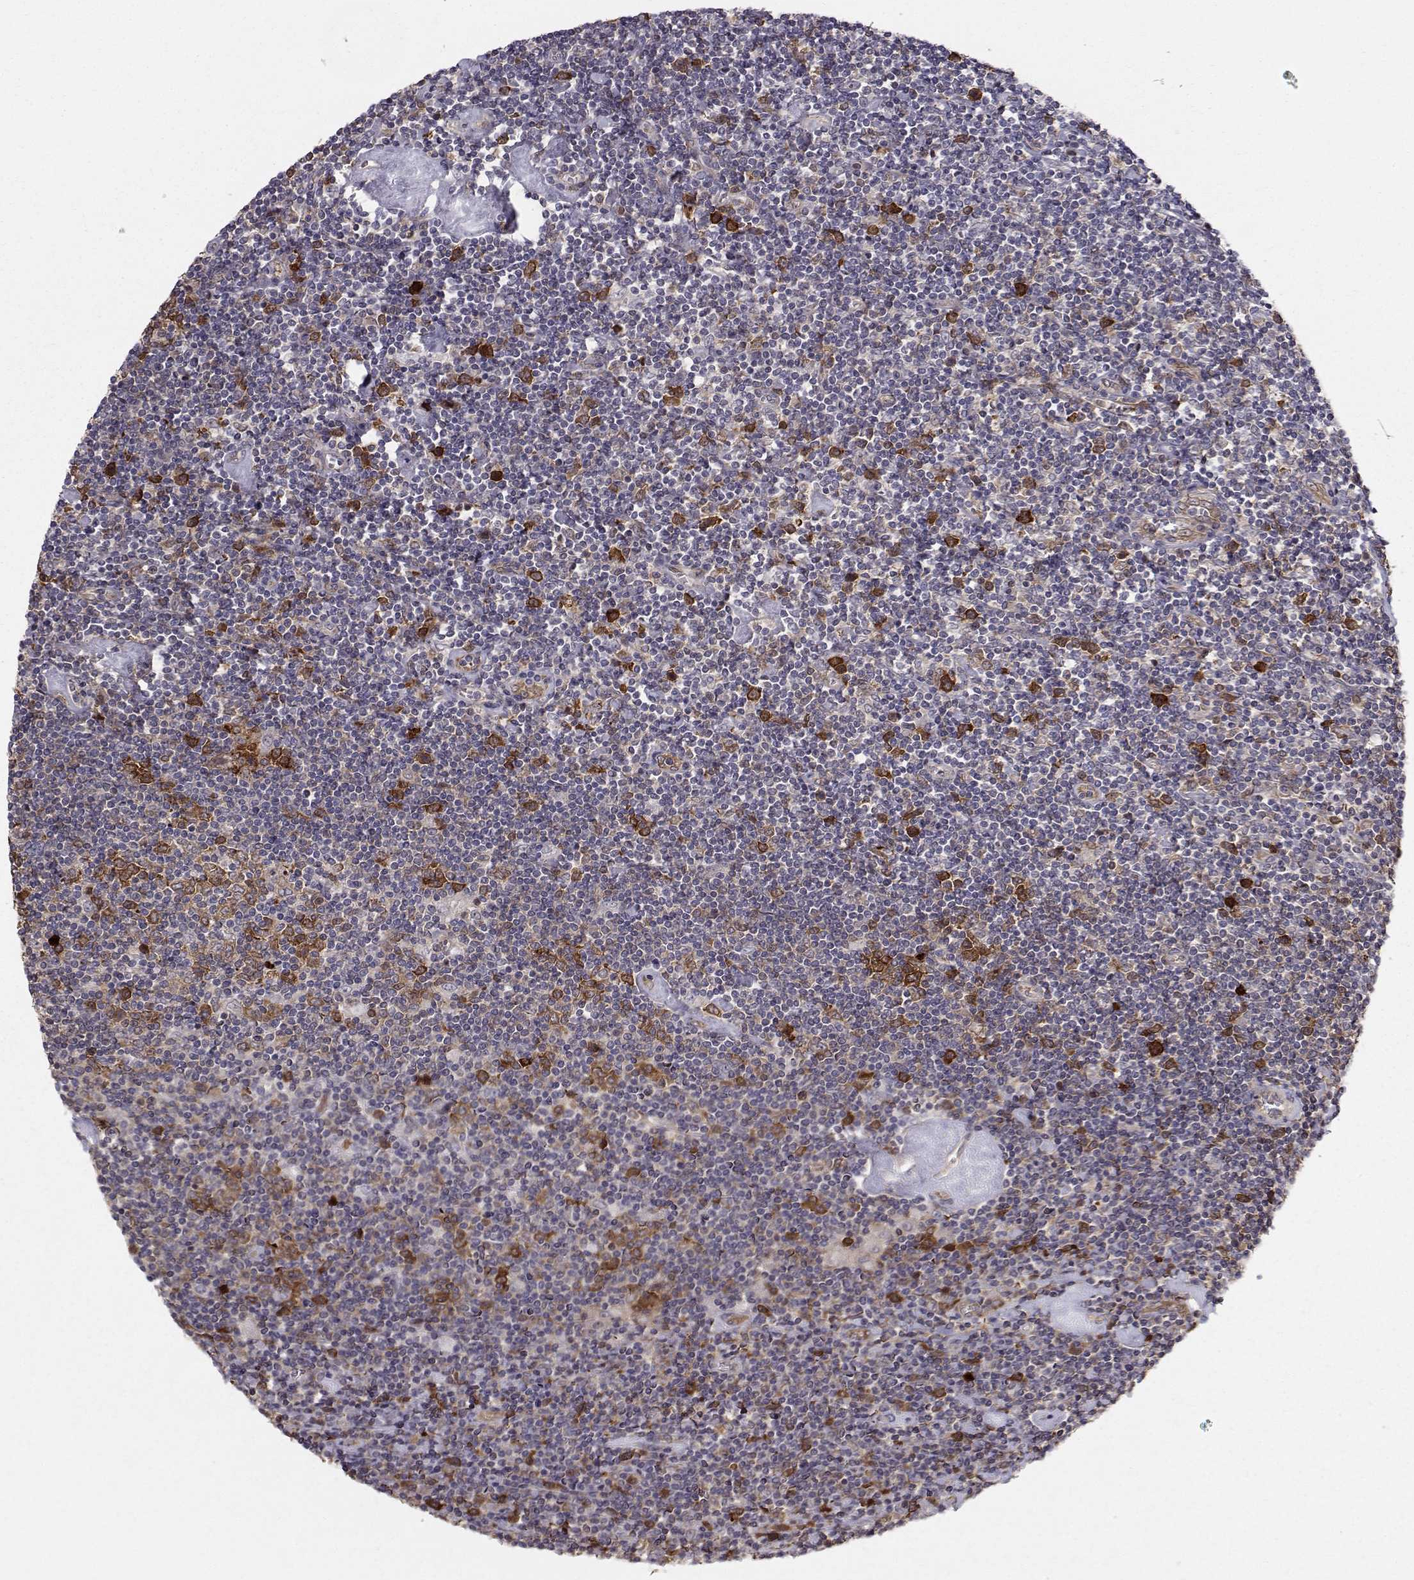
{"staining": {"intensity": "negative", "quantity": "none", "location": "none"}, "tissue": "lymphoma", "cell_type": "Tumor cells", "image_type": "cancer", "snomed": [{"axis": "morphology", "description": "Hodgkin's disease, NOS"}, {"axis": "topography", "description": "Lymph node"}], "caption": "An immunohistochemistry photomicrograph of Hodgkin's disease is shown. There is no staining in tumor cells of Hodgkin's disease.", "gene": "HSP90AB1", "patient": {"sex": "male", "age": 40}}